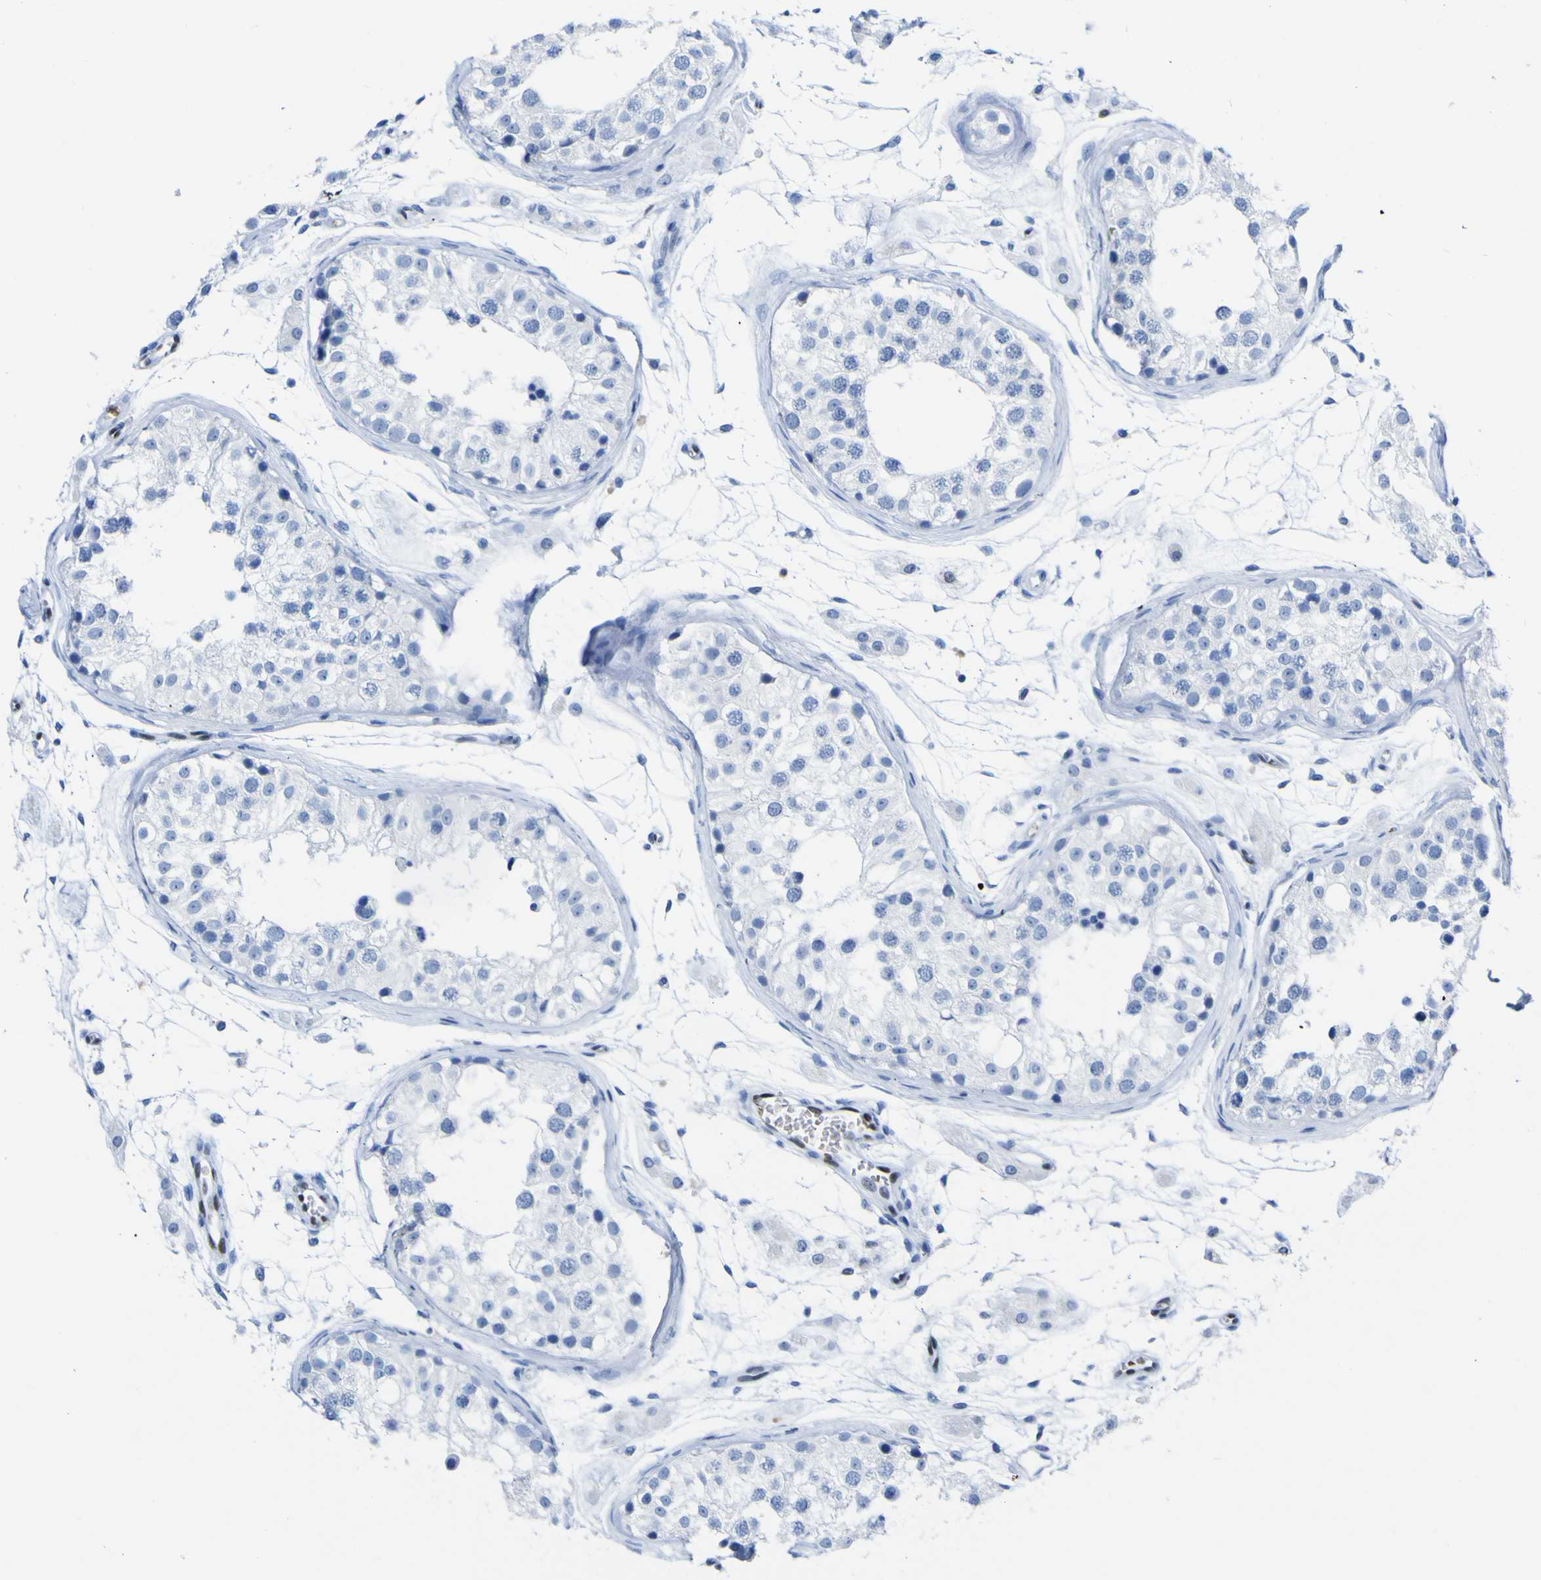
{"staining": {"intensity": "negative", "quantity": "none", "location": "none"}, "tissue": "testis", "cell_type": "Cells in seminiferous ducts", "image_type": "normal", "snomed": [{"axis": "morphology", "description": "Normal tissue, NOS"}, {"axis": "morphology", "description": "Adenocarcinoma, metastatic, NOS"}, {"axis": "topography", "description": "Testis"}], "caption": "Cells in seminiferous ducts show no significant protein positivity in unremarkable testis. The staining was performed using DAB to visualize the protein expression in brown, while the nuclei were stained in blue with hematoxylin (Magnification: 20x).", "gene": "DACH1", "patient": {"sex": "male", "age": 26}}